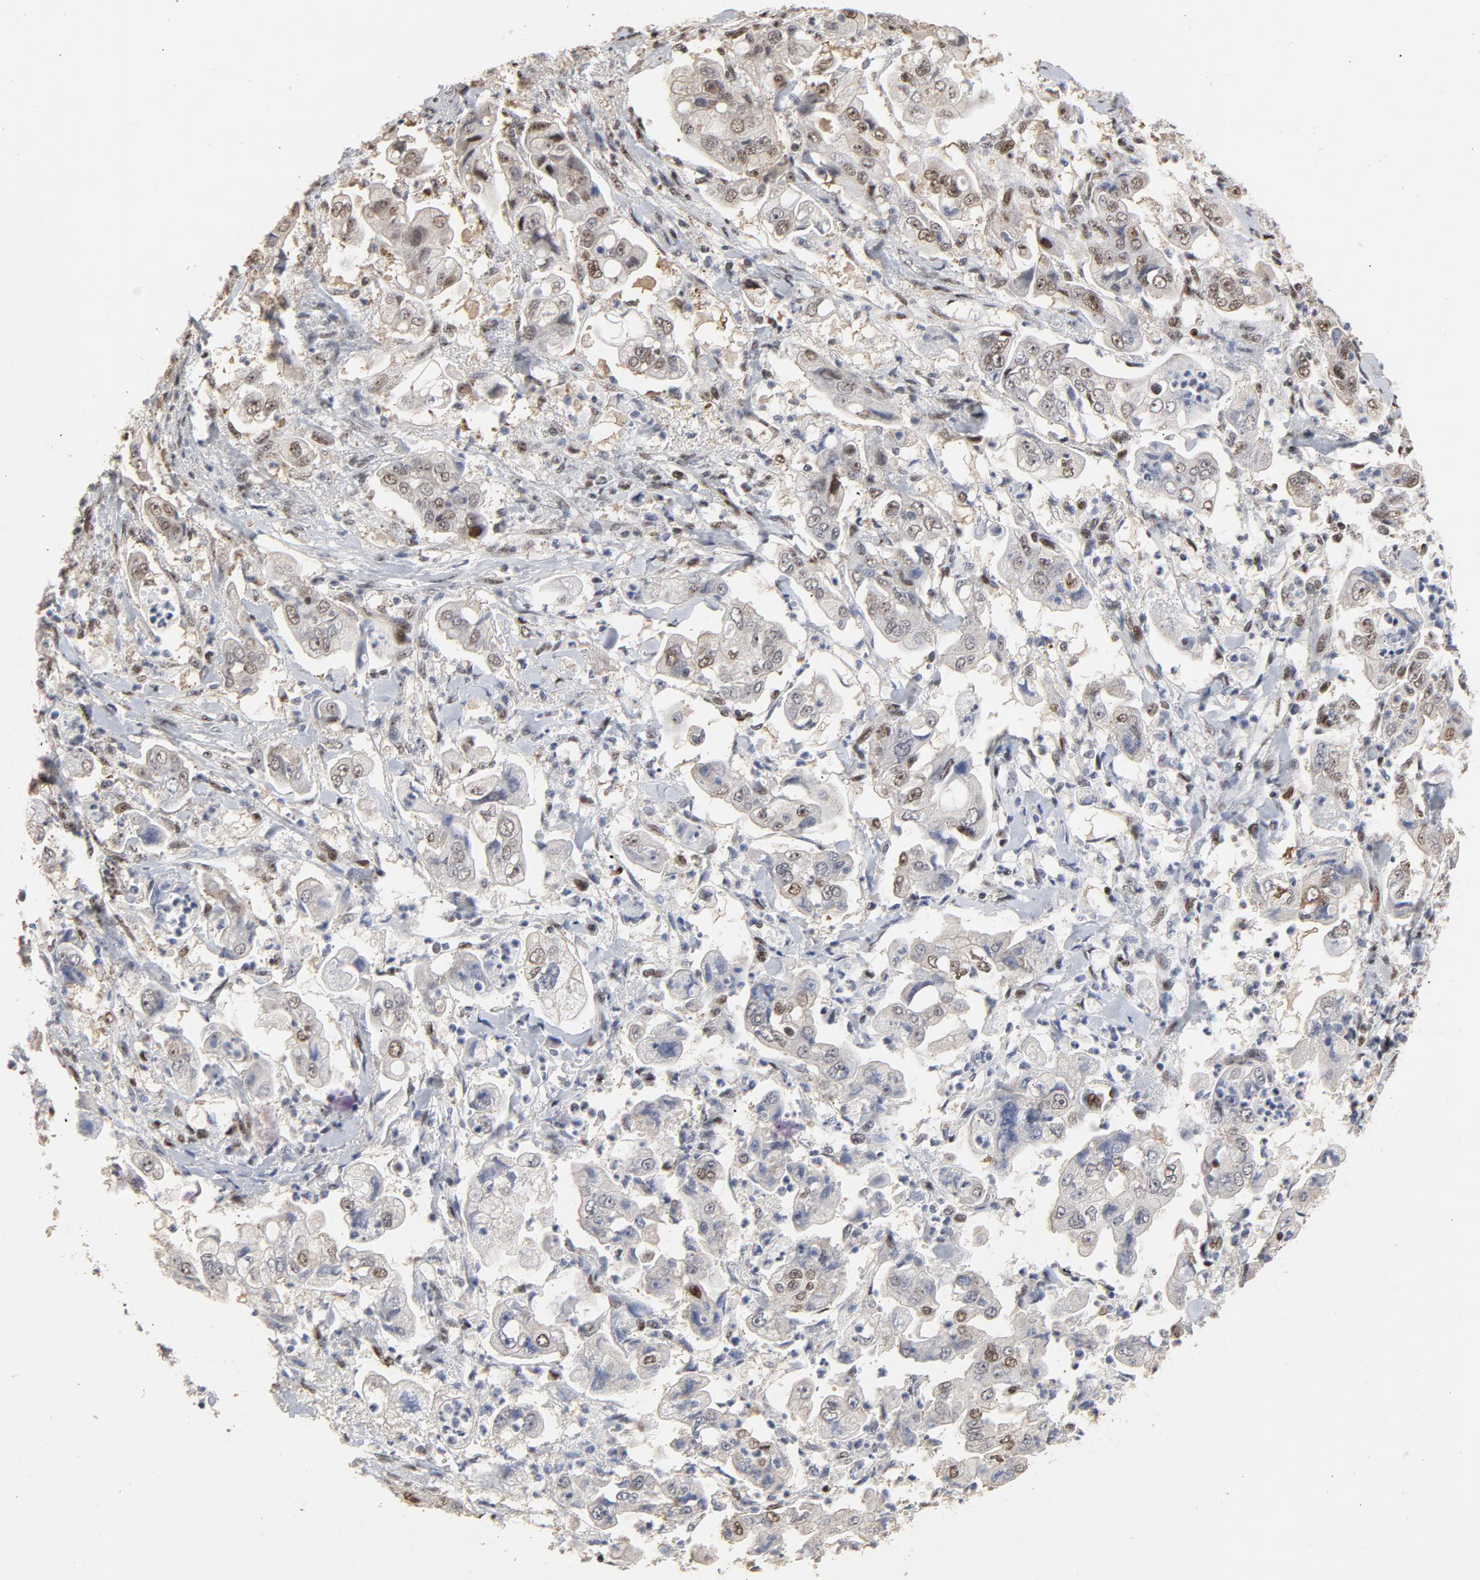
{"staining": {"intensity": "moderate", "quantity": "25%-75%", "location": "nuclear"}, "tissue": "stomach cancer", "cell_type": "Tumor cells", "image_type": "cancer", "snomed": [{"axis": "morphology", "description": "Adenocarcinoma, NOS"}, {"axis": "topography", "description": "Stomach"}], "caption": "Moderate nuclear staining for a protein is identified in approximately 25%-75% of tumor cells of stomach adenocarcinoma using immunohistochemistry.", "gene": "TP53RK", "patient": {"sex": "male", "age": 62}}